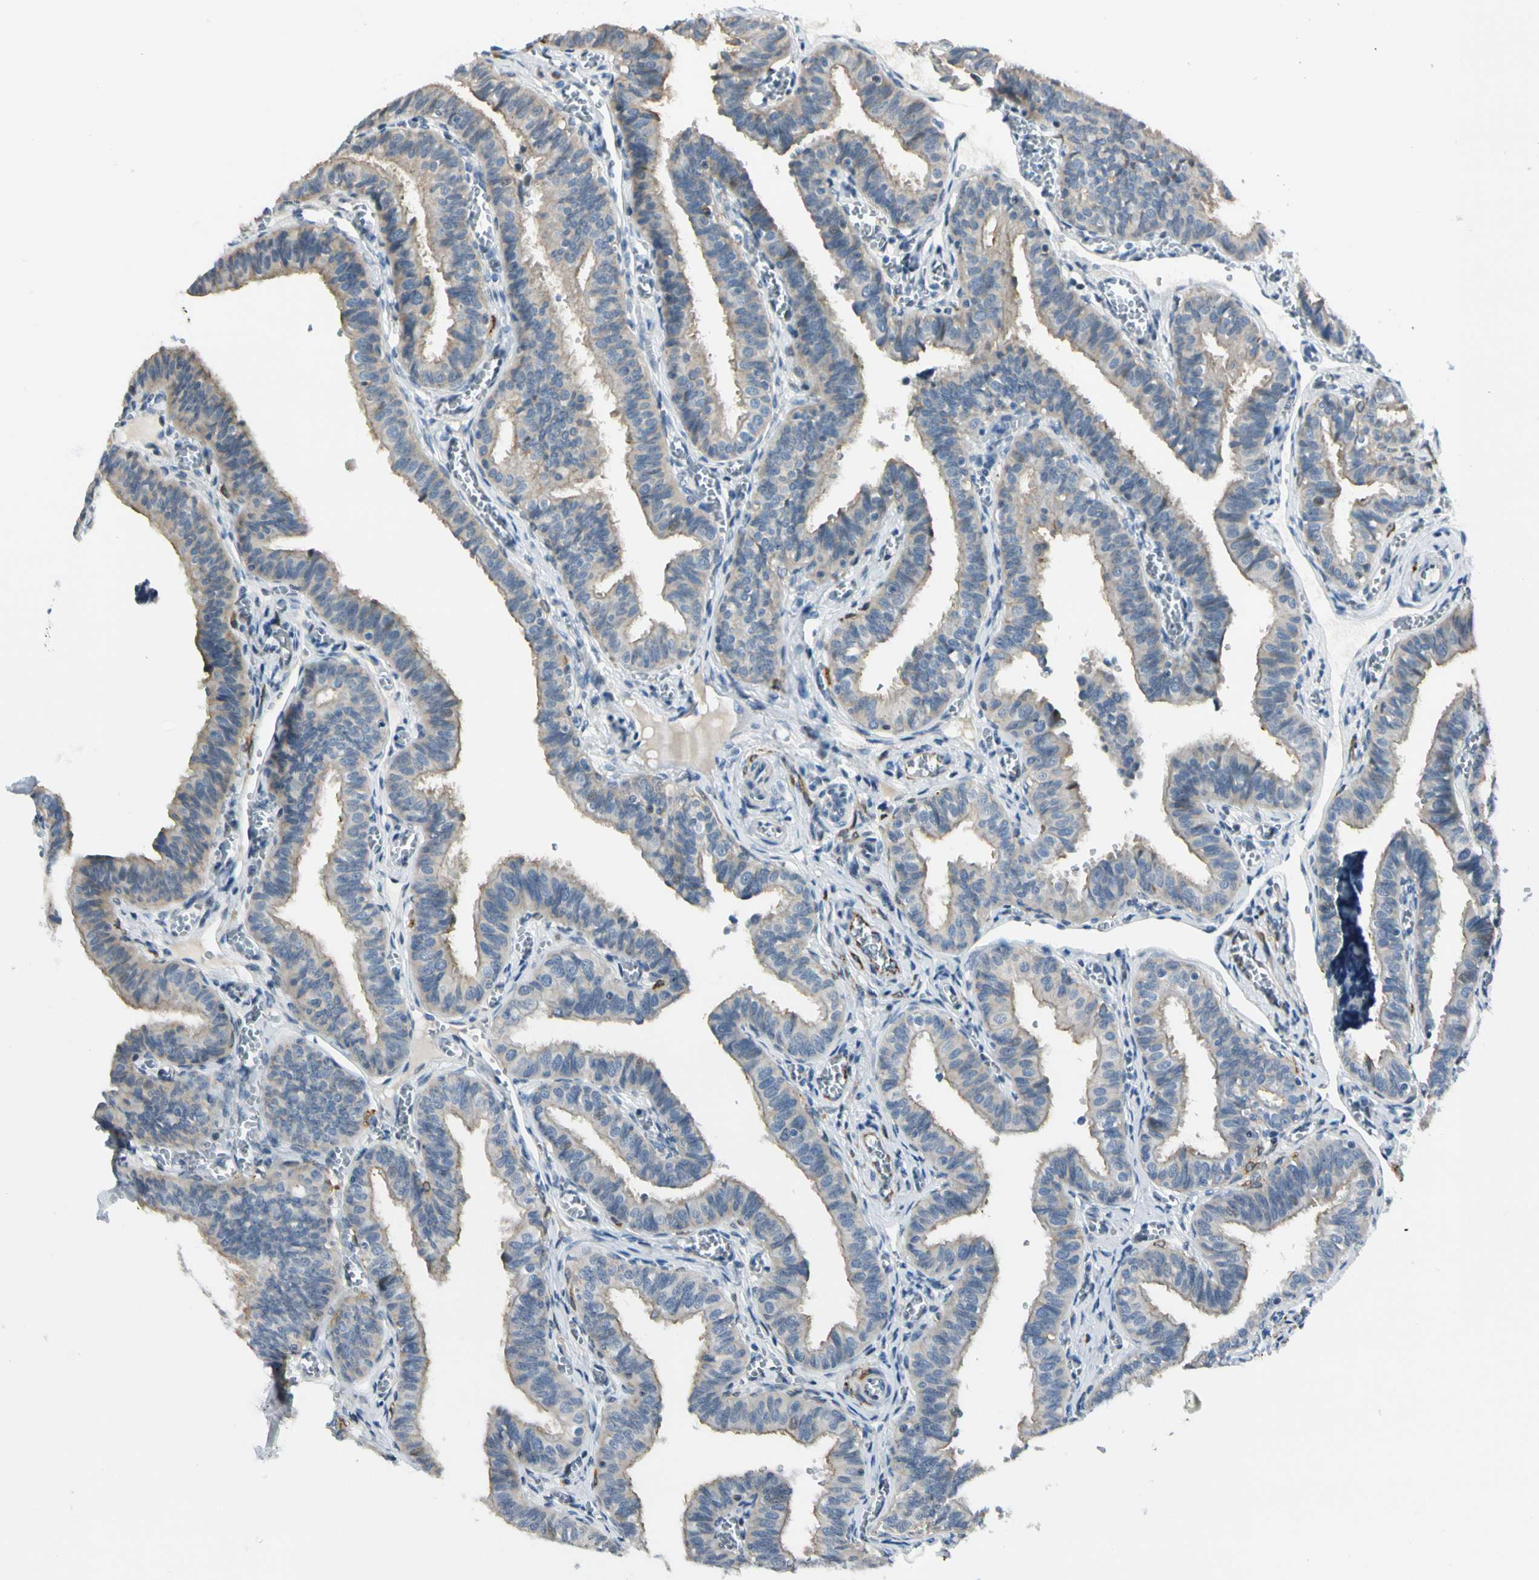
{"staining": {"intensity": "weak", "quantity": "<25%", "location": "cytoplasmic/membranous,nuclear"}, "tissue": "fallopian tube", "cell_type": "Glandular cells", "image_type": "normal", "snomed": [{"axis": "morphology", "description": "Normal tissue, NOS"}, {"axis": "topography", "description": "Fallopian tube"}], "caption": "A high-resolution photomicrograph shows IHC staining of normal fallopian tube, which demonstrates no significant staining in glandular cells.", "gene": "NPDC1", "patient": {"sex": "female", "age": 46}}